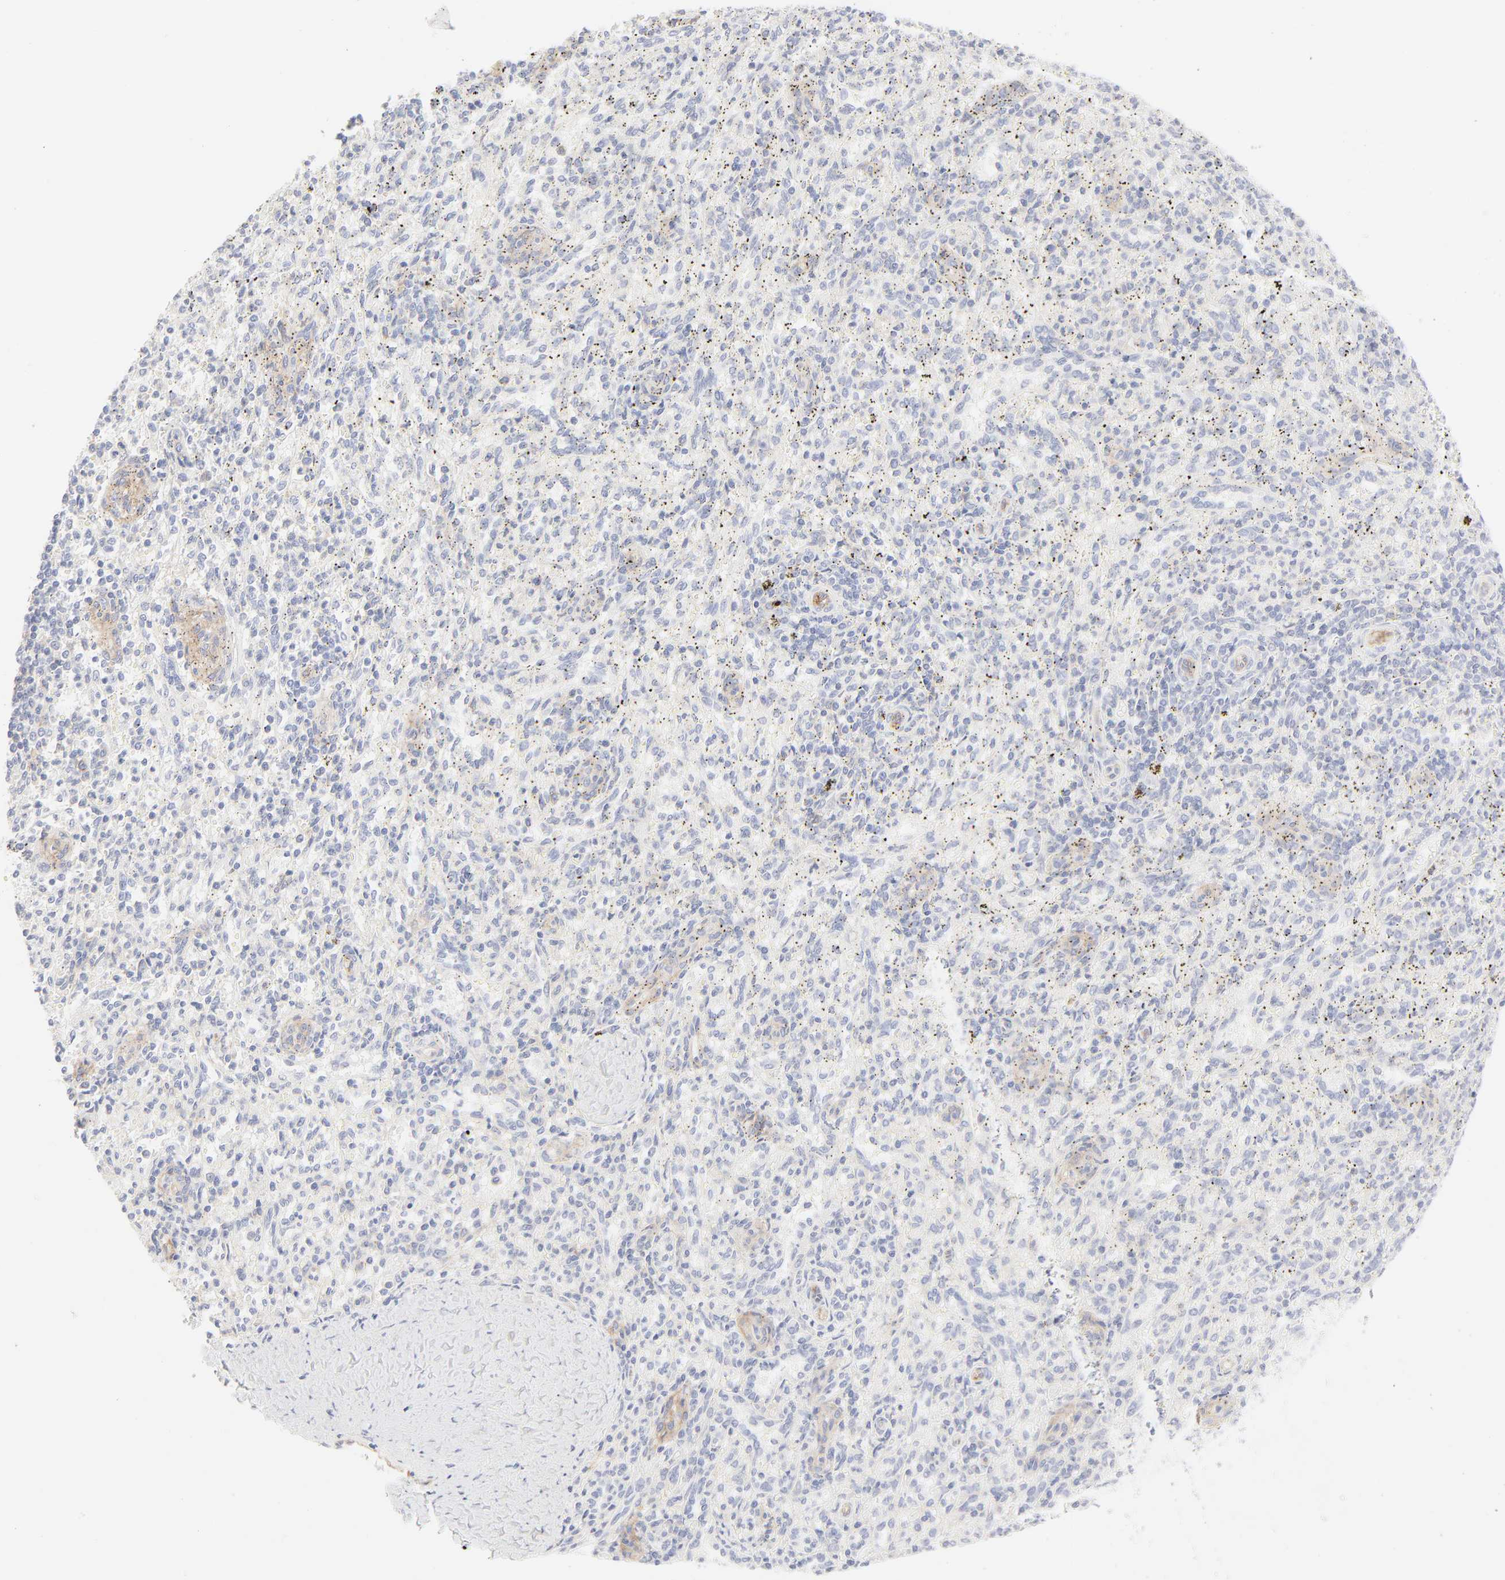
{"staining": {"intensity": "negative", "quantity": "none", "location": "none"}, "tissue": "spleen", "cell_type": "Cells in red pulp", "image_type": "normal", "snomed": [{"axis": "morphology", "description": "Normal tissue, NOS"}, {"axis": "topography", "description": "Spleen"}], "caption": "DAB (3,3'-diaminobenzidine) immunohistochemical staining of normal spleen exhibits no significant positivity in cells in red pulp.", "gene": "ITGA5", "patient": {"sex": "female", "age": 10}}